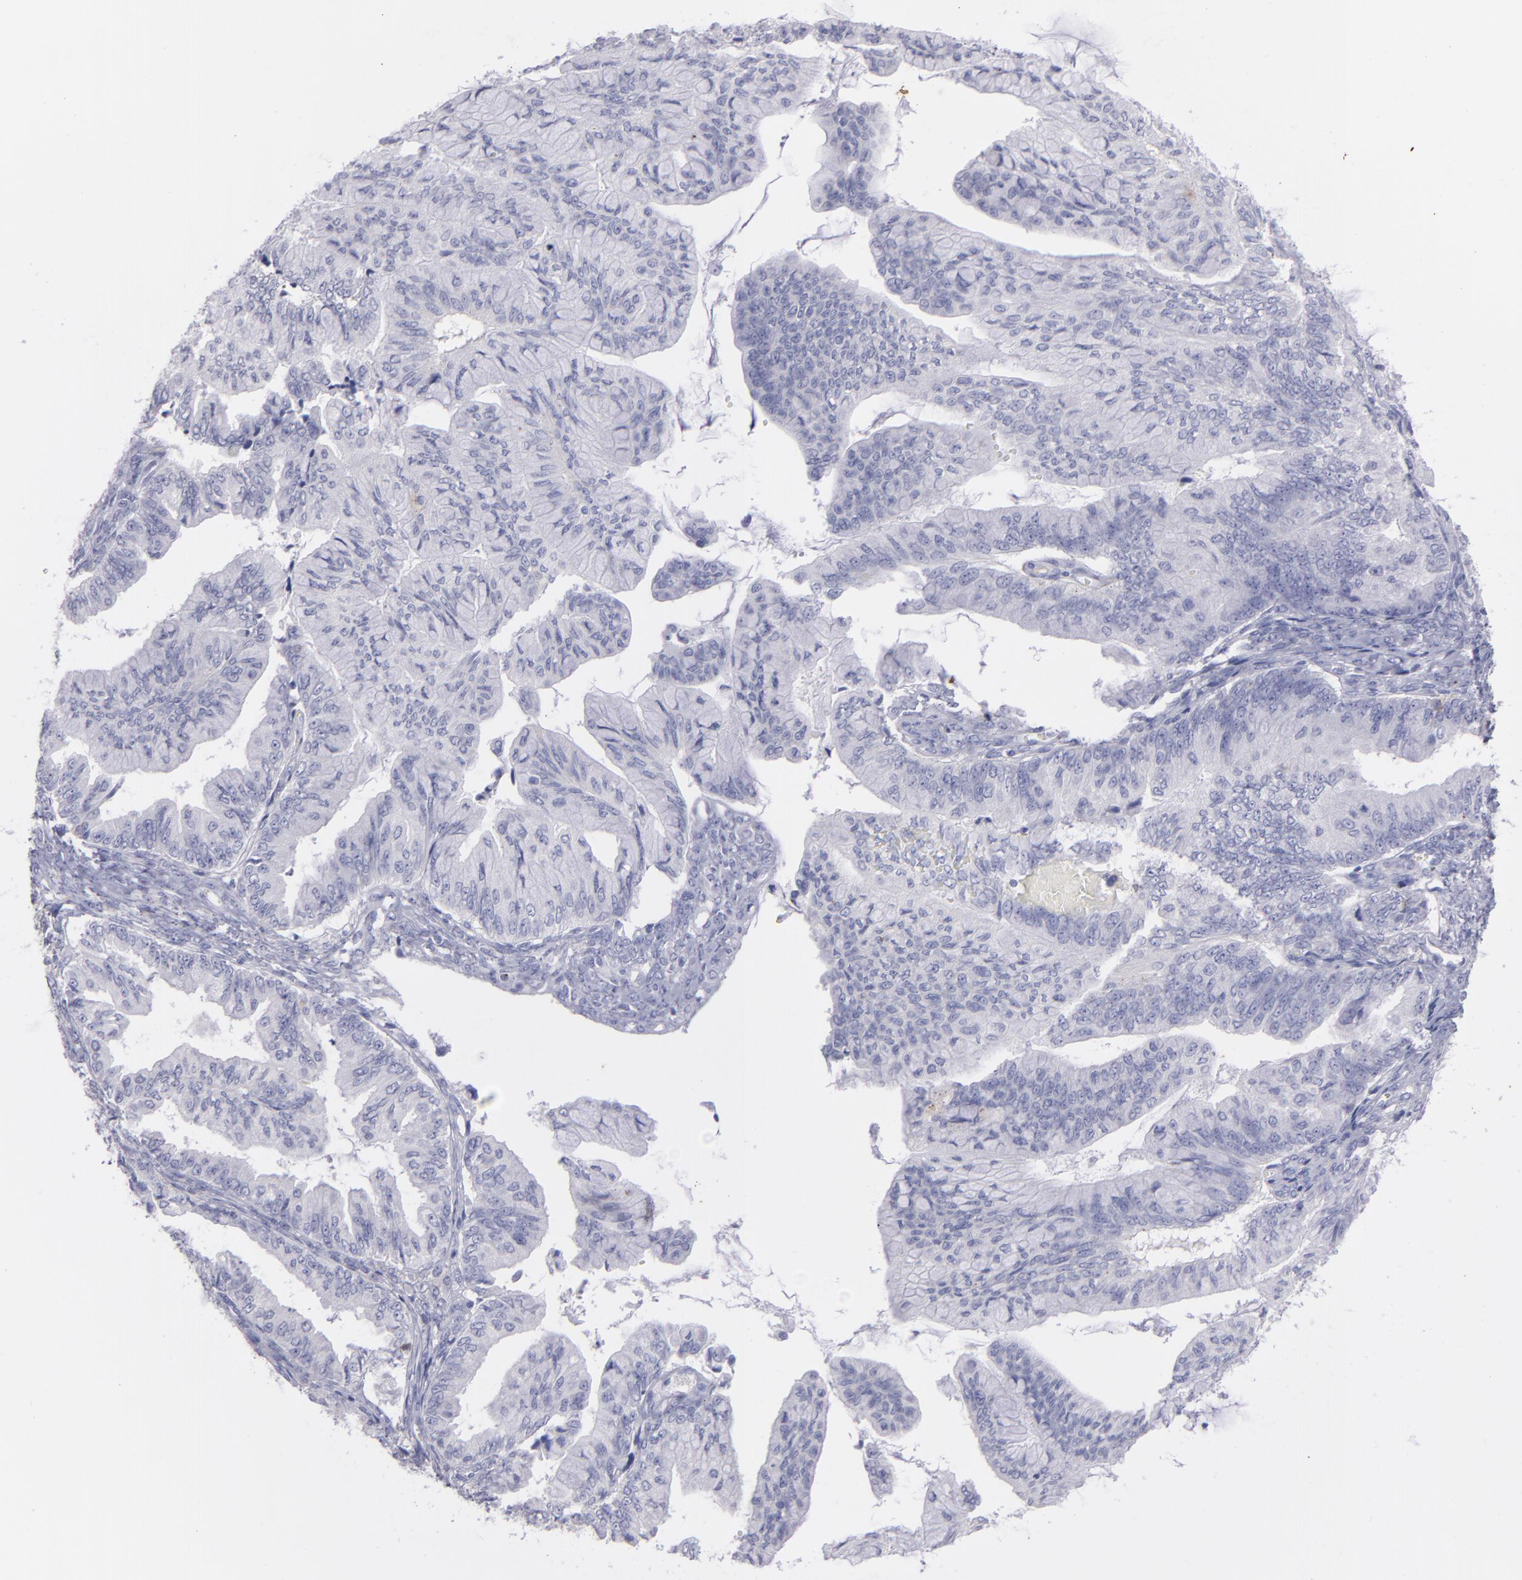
{"staining": {"intensity": "negative", "quantity": "none", "location": "none"}, "tissue": "ovarian cancer", "cell_type": "Tumor cells", "image_type": "cancer", "snomed": [{"axis": "morphology", "description": "Cystadenocarcinoma, mucinous, NOS"}, {"axis": "topography", "description": "Ovary"}], "caption": "Immunohistochemical staining of human ovarian cancer (mucinous cystadenocarcinoma) shows no significant staining in tumor cells.", "gene": "SNAP25", "patient": {"sex": "female", "age": 36}}